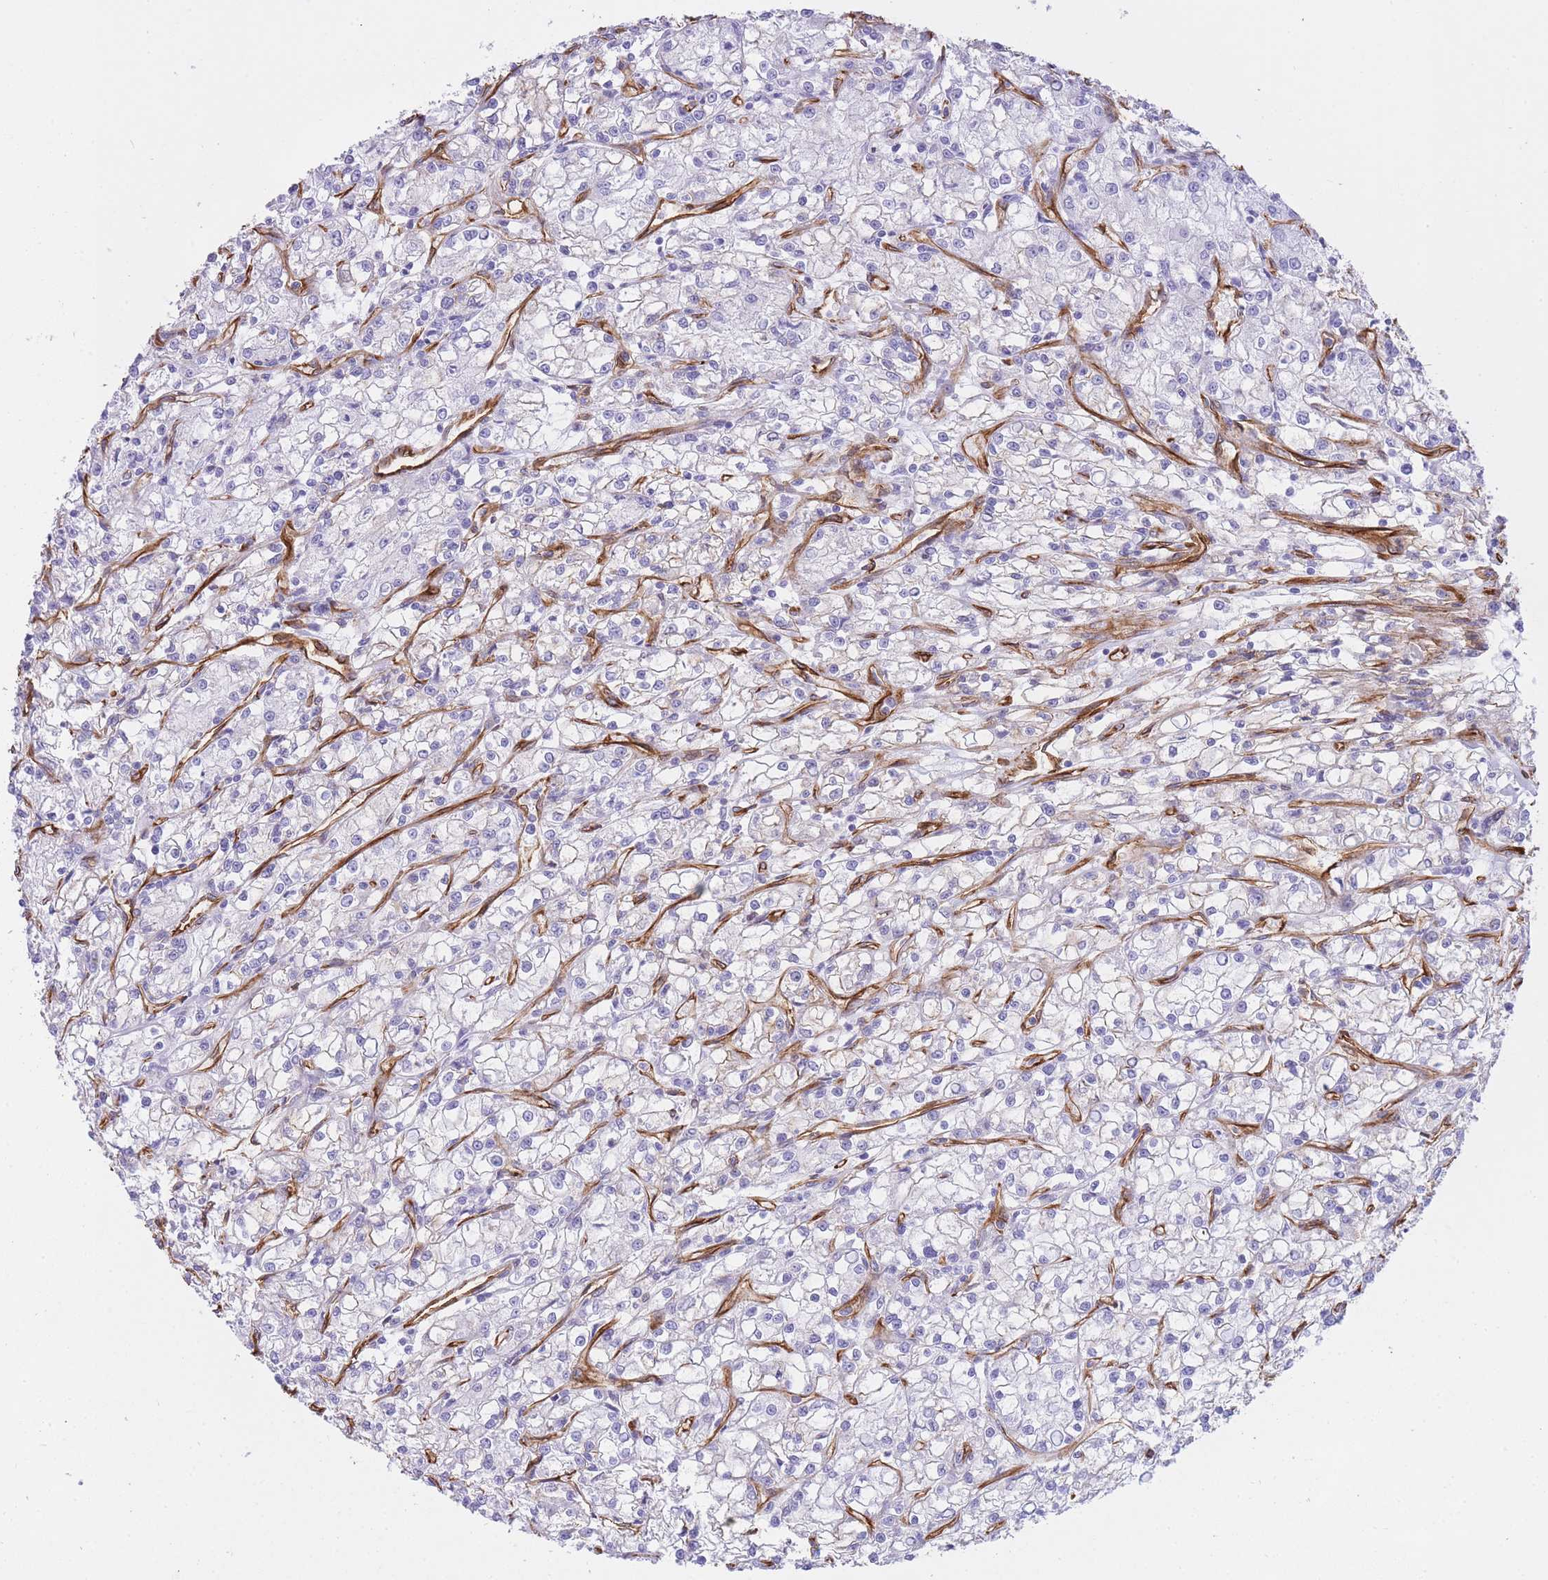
{"staining": {"intensity": "negative", "quantity": "none", "location": "none"}, "tissue": "renal cancer", "cell_type": "Tumor cells", "image_type": "cancer", "snomed": [{"axis": "morphology", "description": "Adenocarcinoma, NOS"}, {"axis": "topography", "description": "Kidney"}], "caption": "A photomicrograph of human adenocarcinoma (renal) is negative for staining in tumor cells.", "gene": "CAVIN1", "patient": {"sex": "female", "age": 59}}